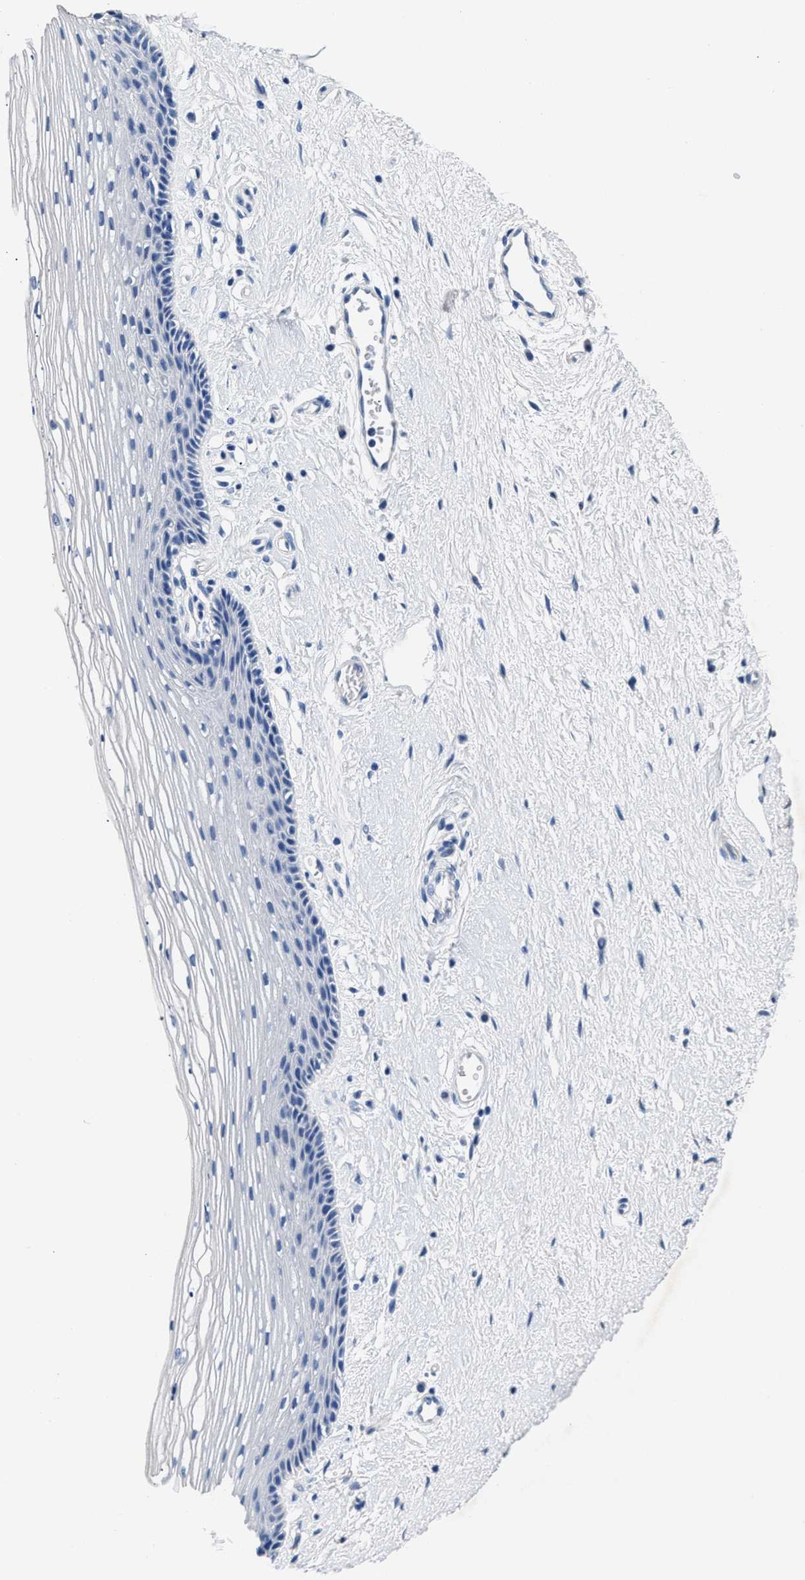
{"staining": {"intensity": "negative", "quantity": "none", "location": "none"}, "tissue": "vagina", "cell_type": "Squamous epithelial cells", "image_type": "normal", "snomed": [{"axis": "morphology", "description": "Normal tissue, NOS"}, {"axis": "topography", "description": "Vagina"}], "caption": "A high-resolution photomicrograph shows immunohistochemistry staining of benign vagina, which demonstrates no significant expression in squamous epithelial cells.", "gene": "GSTM1", "patient": {"sex": "female", "age": 46}}